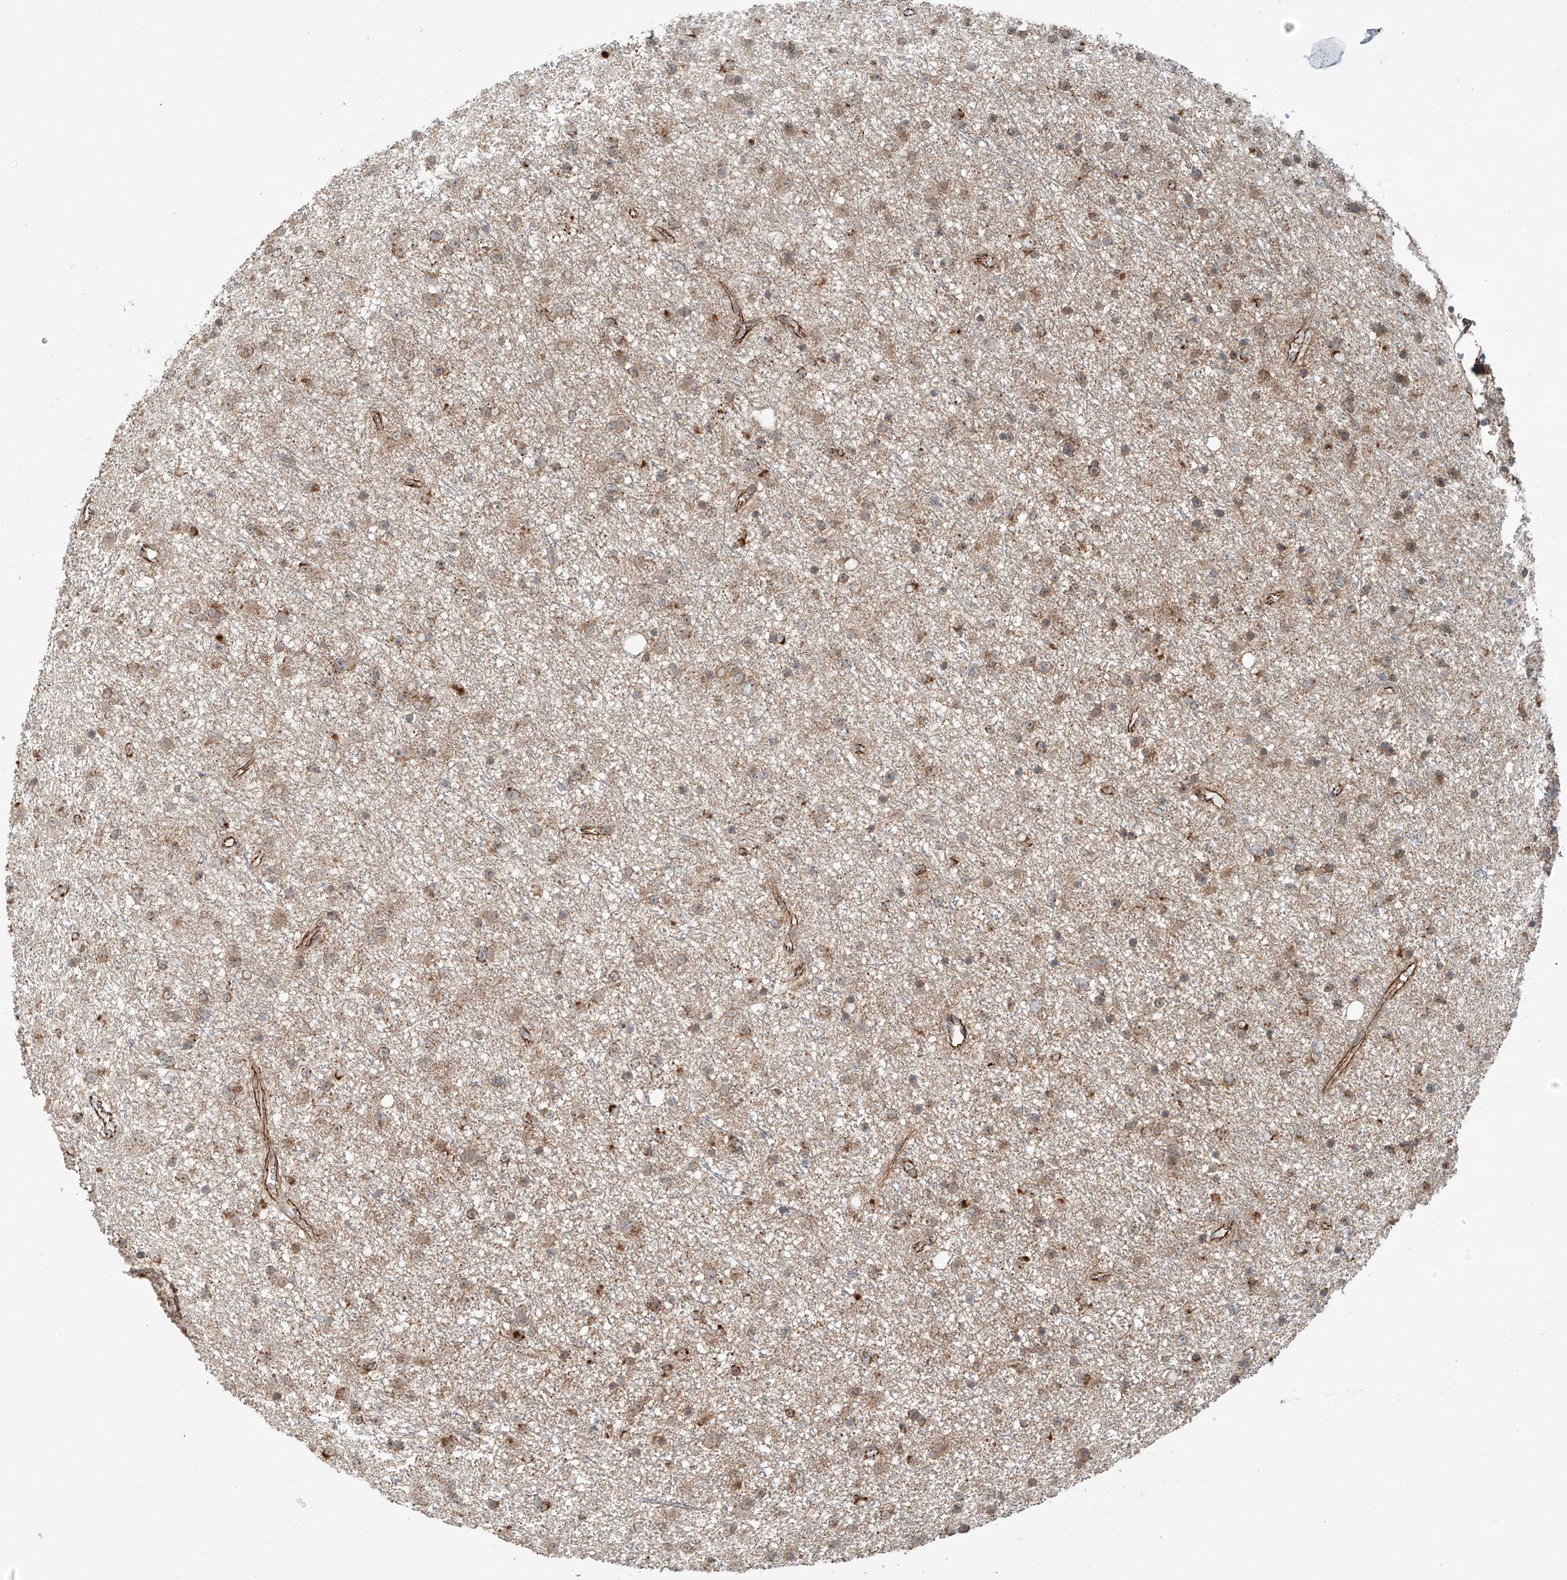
{"staining": {"intensity": "moderate", "quantity": ">75%", "location": "cytoplasmic/membranous"}, "tissue": "glioma", "cell_type": "Tumor cells", "image_type": "cancer", "snomed": [{"axis": "morphology", "description": "Glioma, malignant, Low grade"}, {"axis": "topography", "description": "Cerebral cortex"}], "caption": "A histopathology image of human malignant glioma (low-grade) stained for a protein exhibits moderate cytoplasmic/membranous brown staining in tumor cells.", "gene": "ZNF16", "patient": {"sex": "female", "age": 39}}